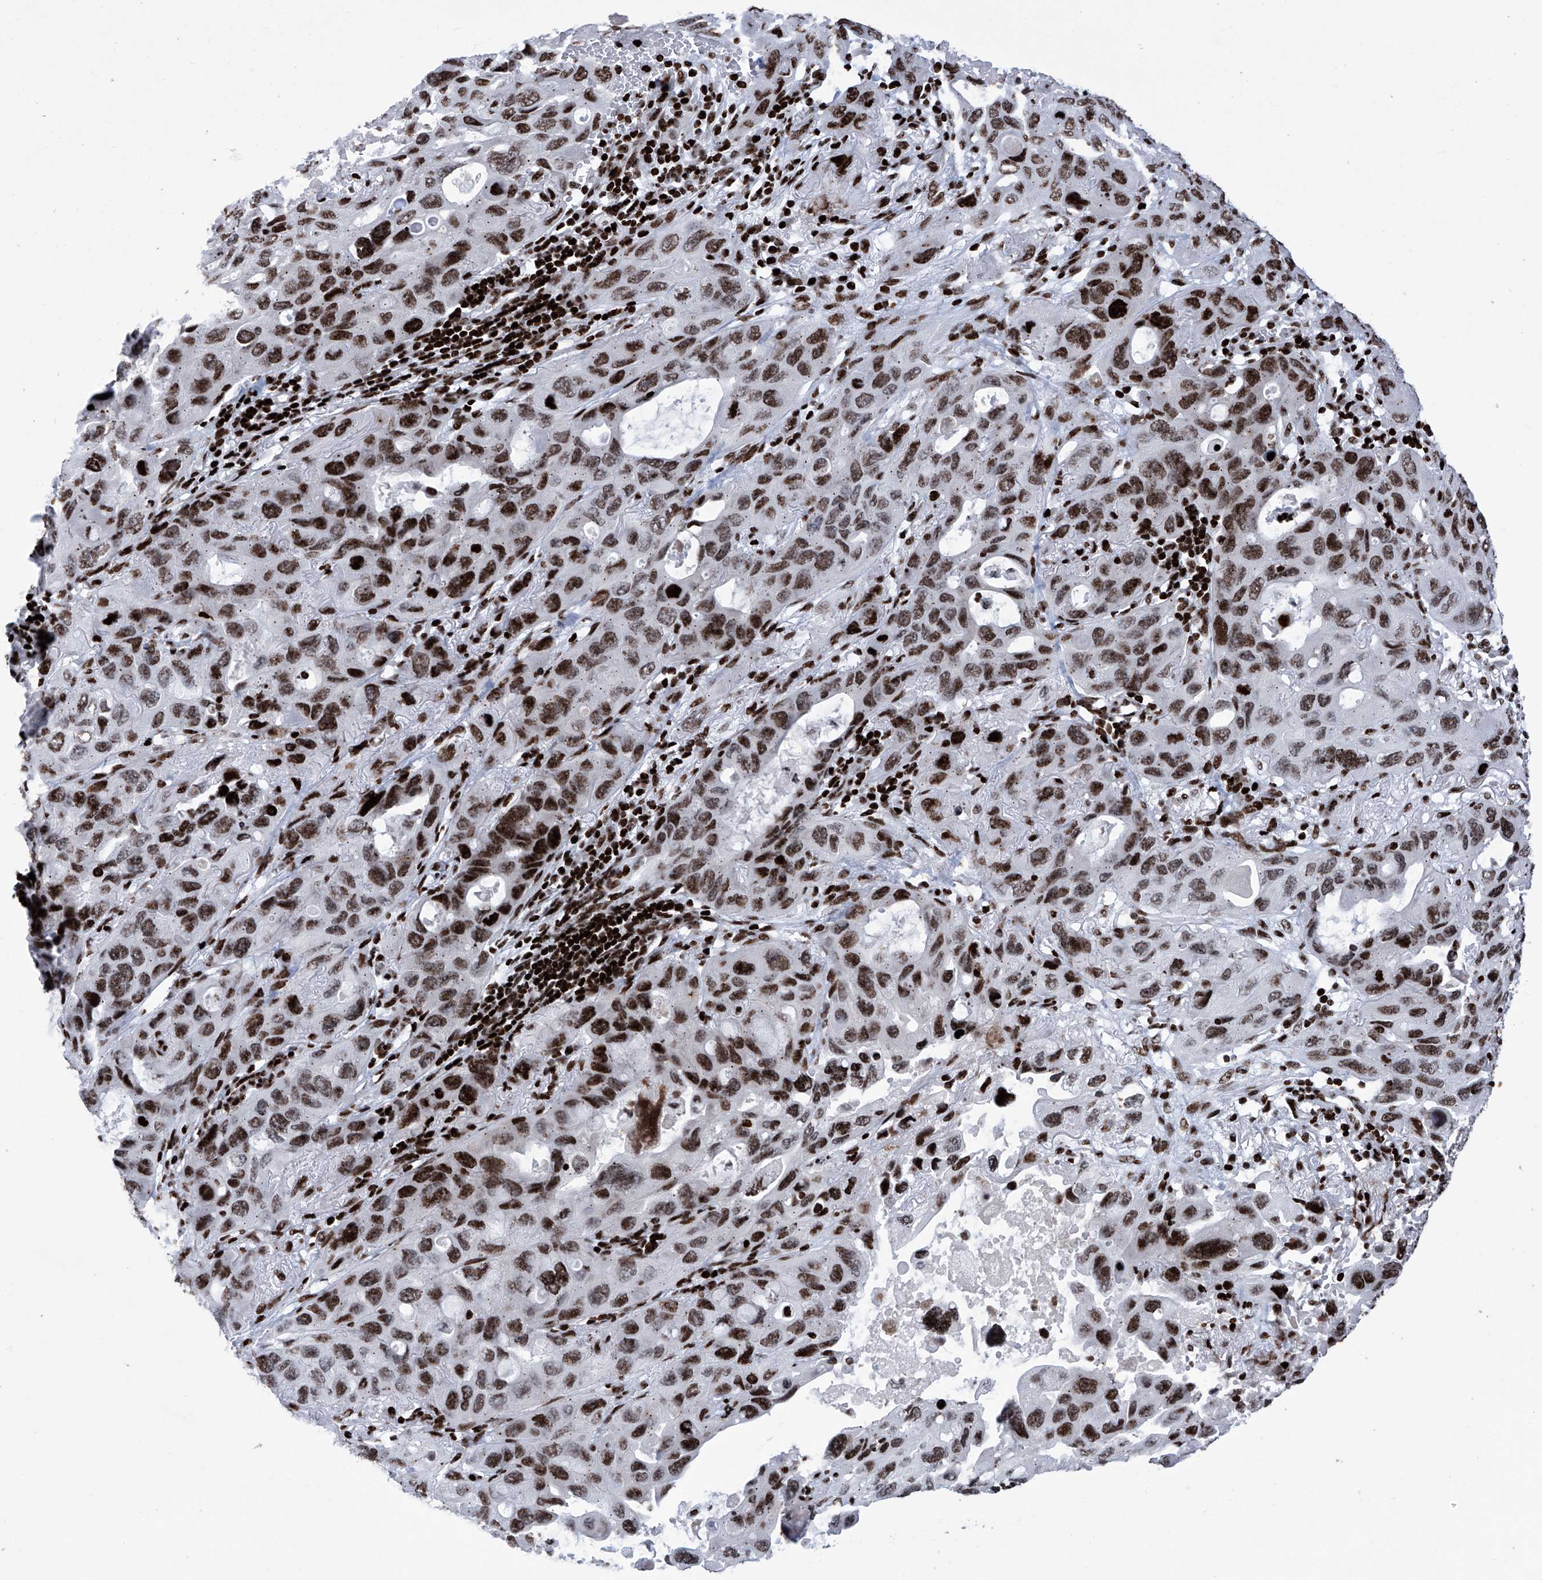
{"staining": {"intensity": "strong", "quantity": ">75%", "location": "nuclear"}, "tissue": "lung cancer", "cell_type": "Tumor cells", "image_type": "cancer", "snomed": [{"axis": "morphology", "description": "Squamous cell carcinoma, NOS"}, {"axis": "topography", "description": "Lung"}], "caption": "A brown stain highlights strong nuclear staining of a protein in human squamous cell carcinoma (lung) tumor cells.", "gene": "HEY2", "patient": {"sex": "female", "age": 73}}